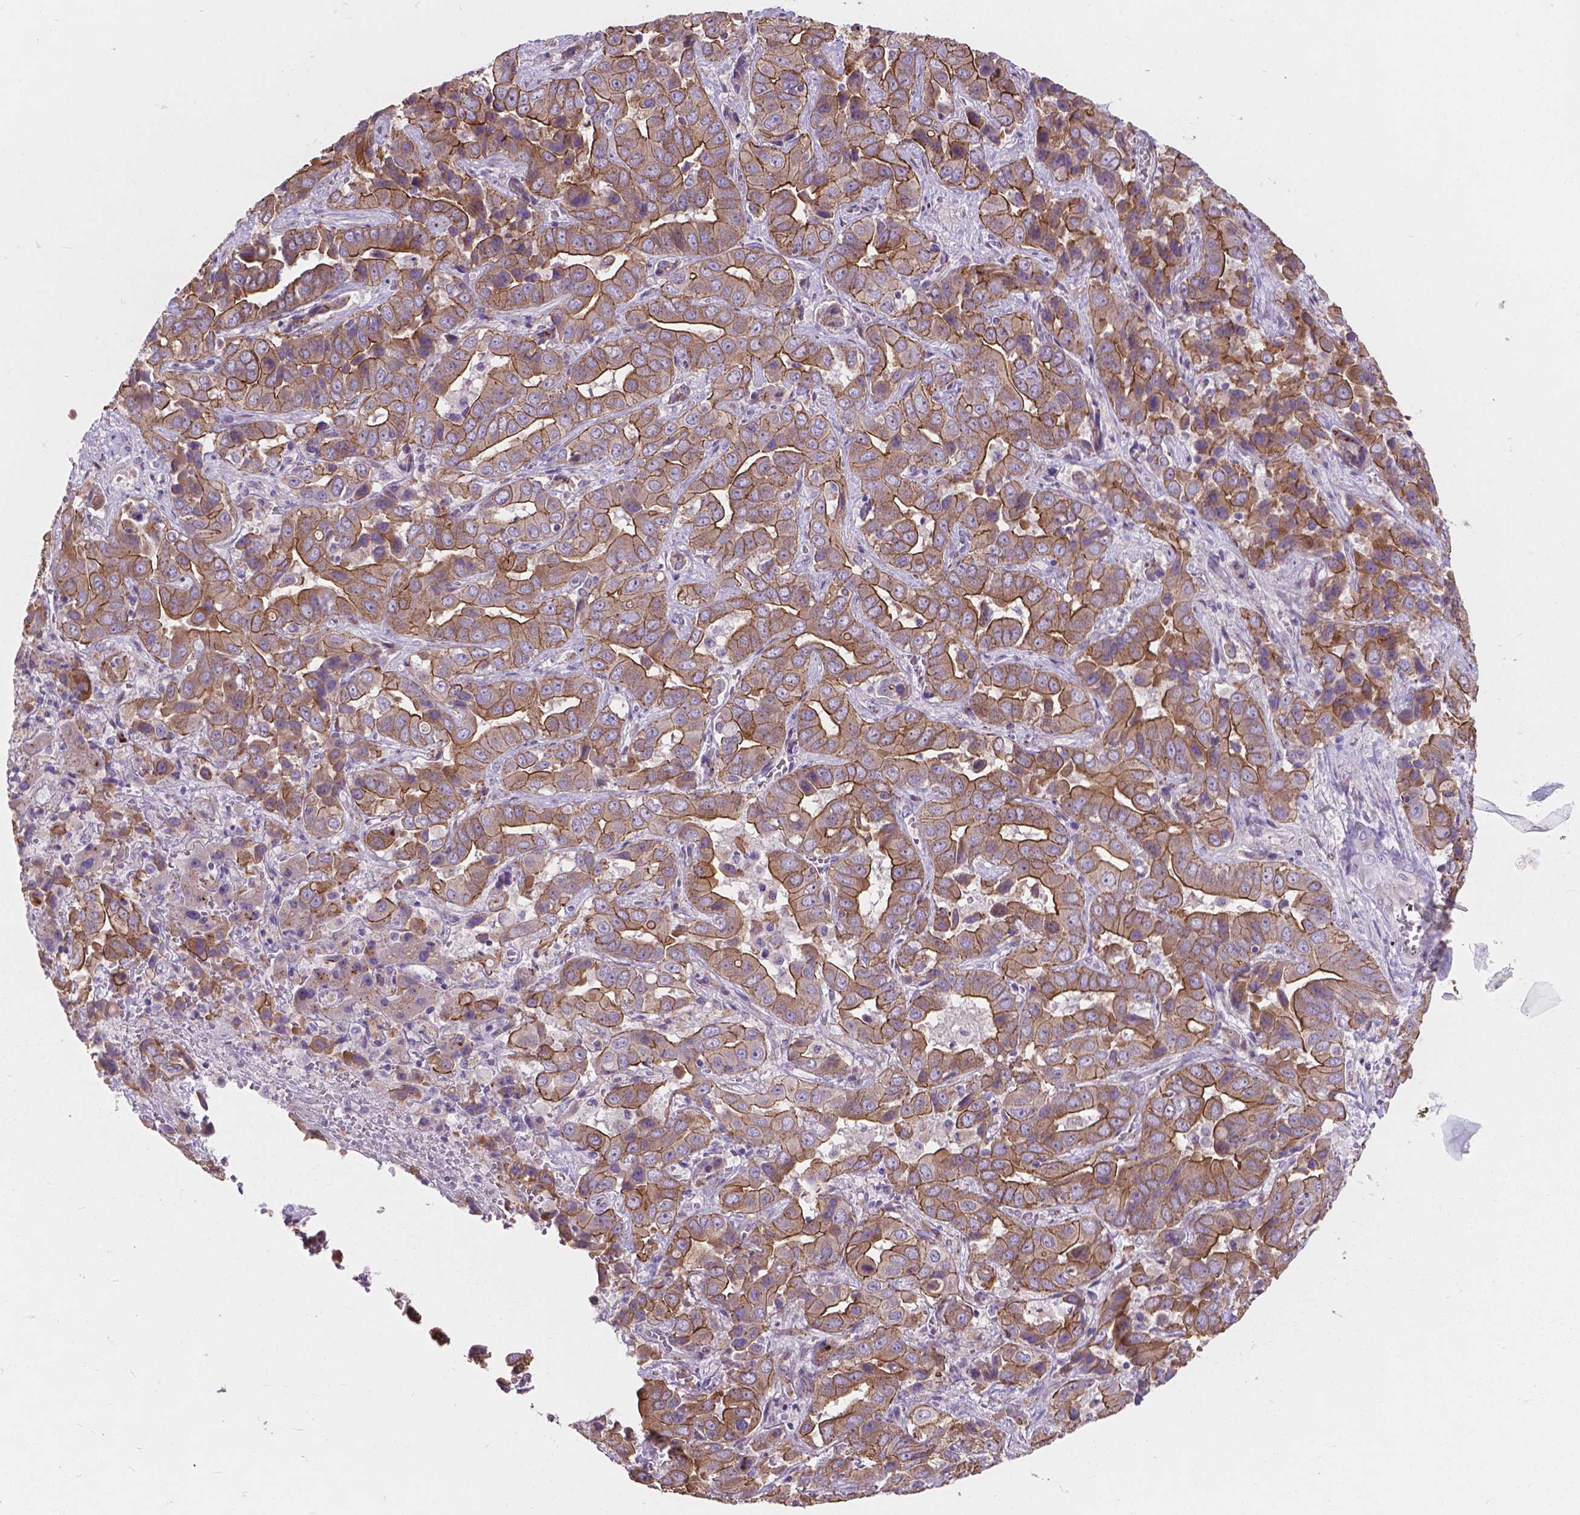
{"staining": {"intensity": "moderate", "quantity": "25%-75%", "location": "cytoplasmic/membranous"}, "tissue": "liver cancer", "cell_type": "Tumor cells", "image_type": "cancer", "snomed": [{"axis": "morphology", "description": "Cholangiocarcinoma"}, {"axis": "topography", "description": "Liver"}], "caption": "This is a micrograph of immunohistochemistry (IHC) staining of liver cancer, which shows moderate positivity in the cytoplasmic/membranous of tumor cells.", "gene": "MYH14", "patient": {"sex": "female", "age": 52}}